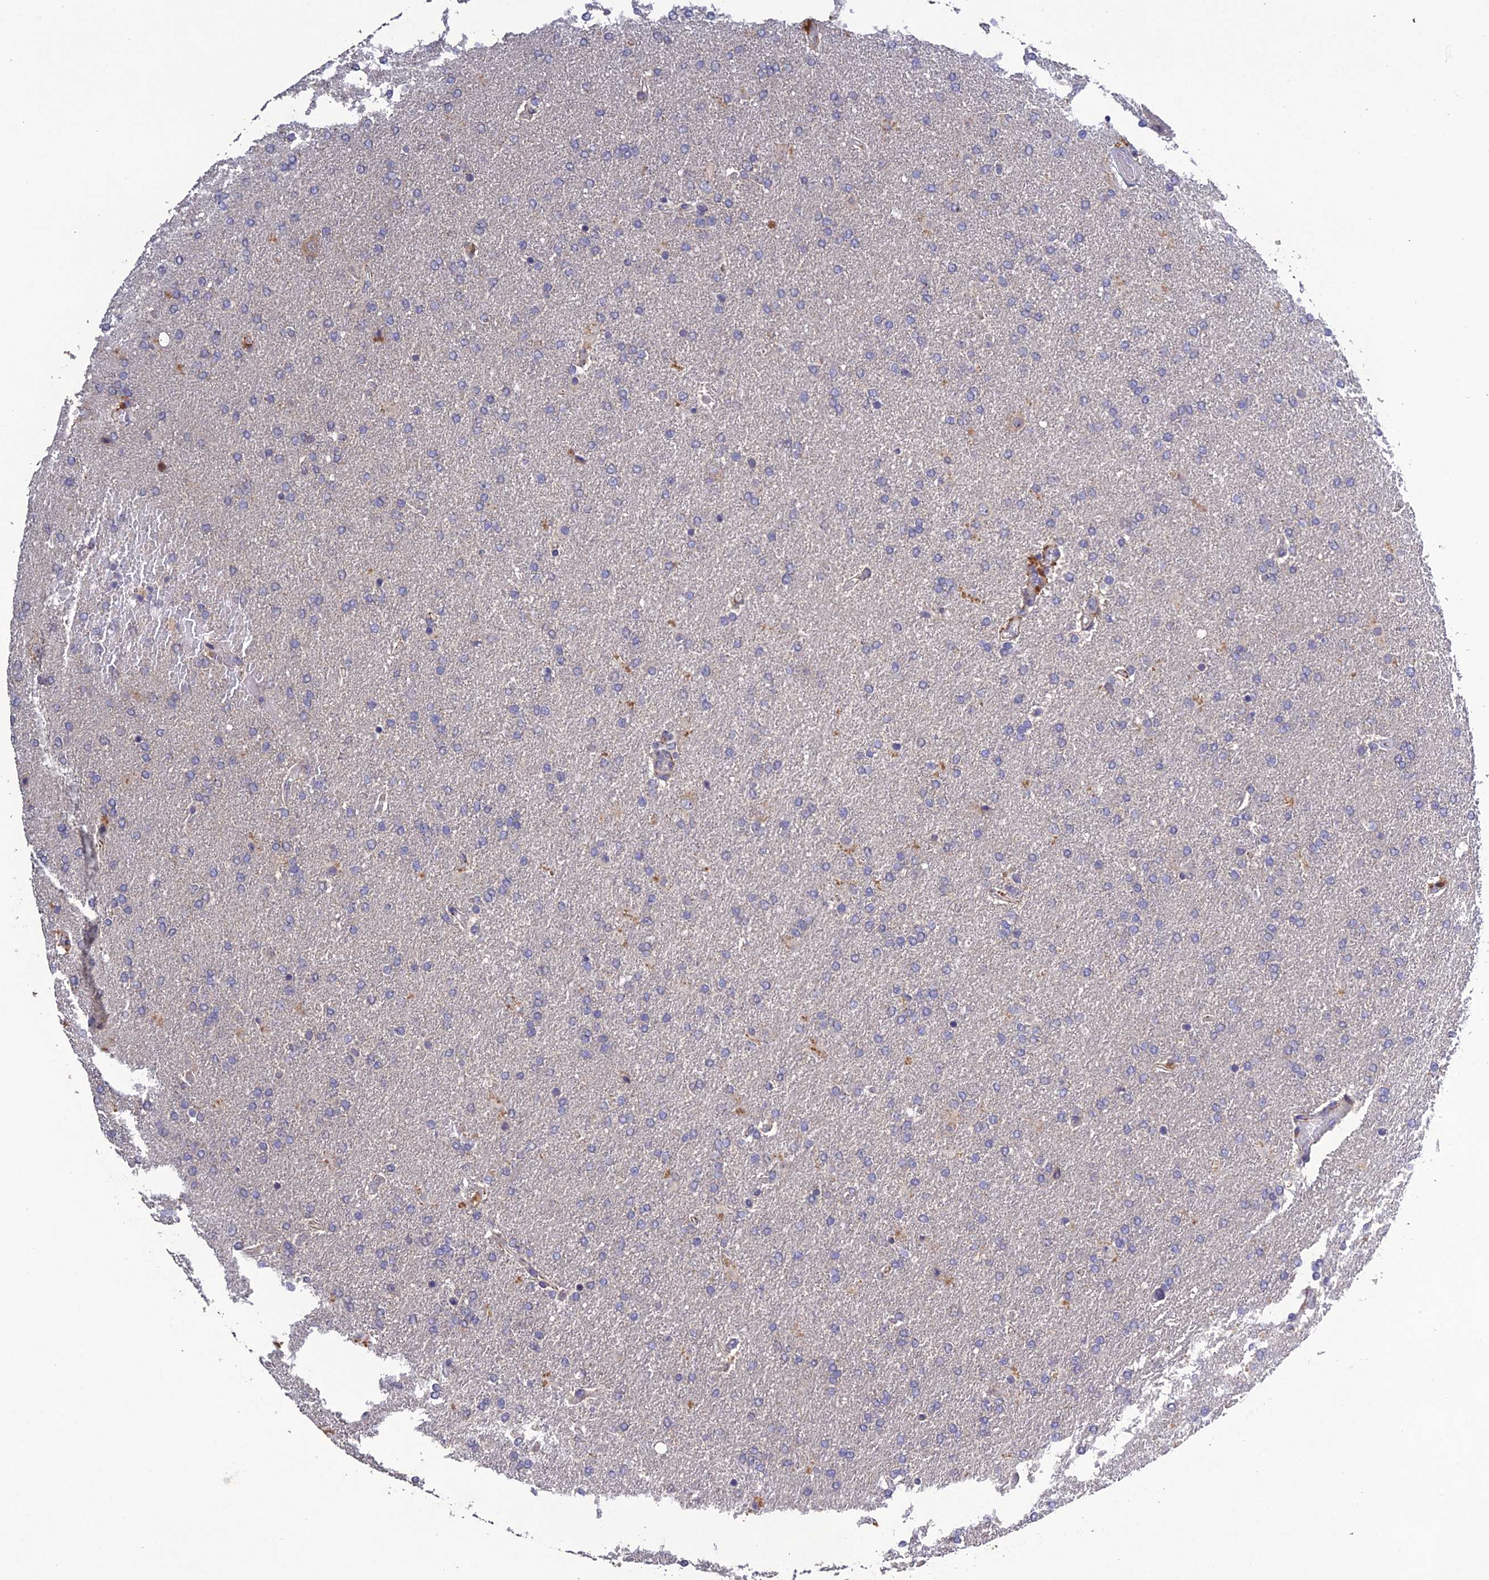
{"staining": {"intensity": "negative", "quantity": "none", "location": "none"}, "tissue": "glioma", "cell_type": "Tumor cells", "image_type": "cancer", "snomed": [{"axis": "morphology", "description": "Glioma, malignant, High grade"}, {"axis": "topography", "description": "Brain"}], "caption": "This micrograph is of malignant glioma (high-grade) stained with immunohistochemistry to label a protein in brown with the nuclei are counter-stained blue. There is no positivity in tumor cells.", "gene": "SLC39A13", "patient": {"sex": "male", "age": 72}}